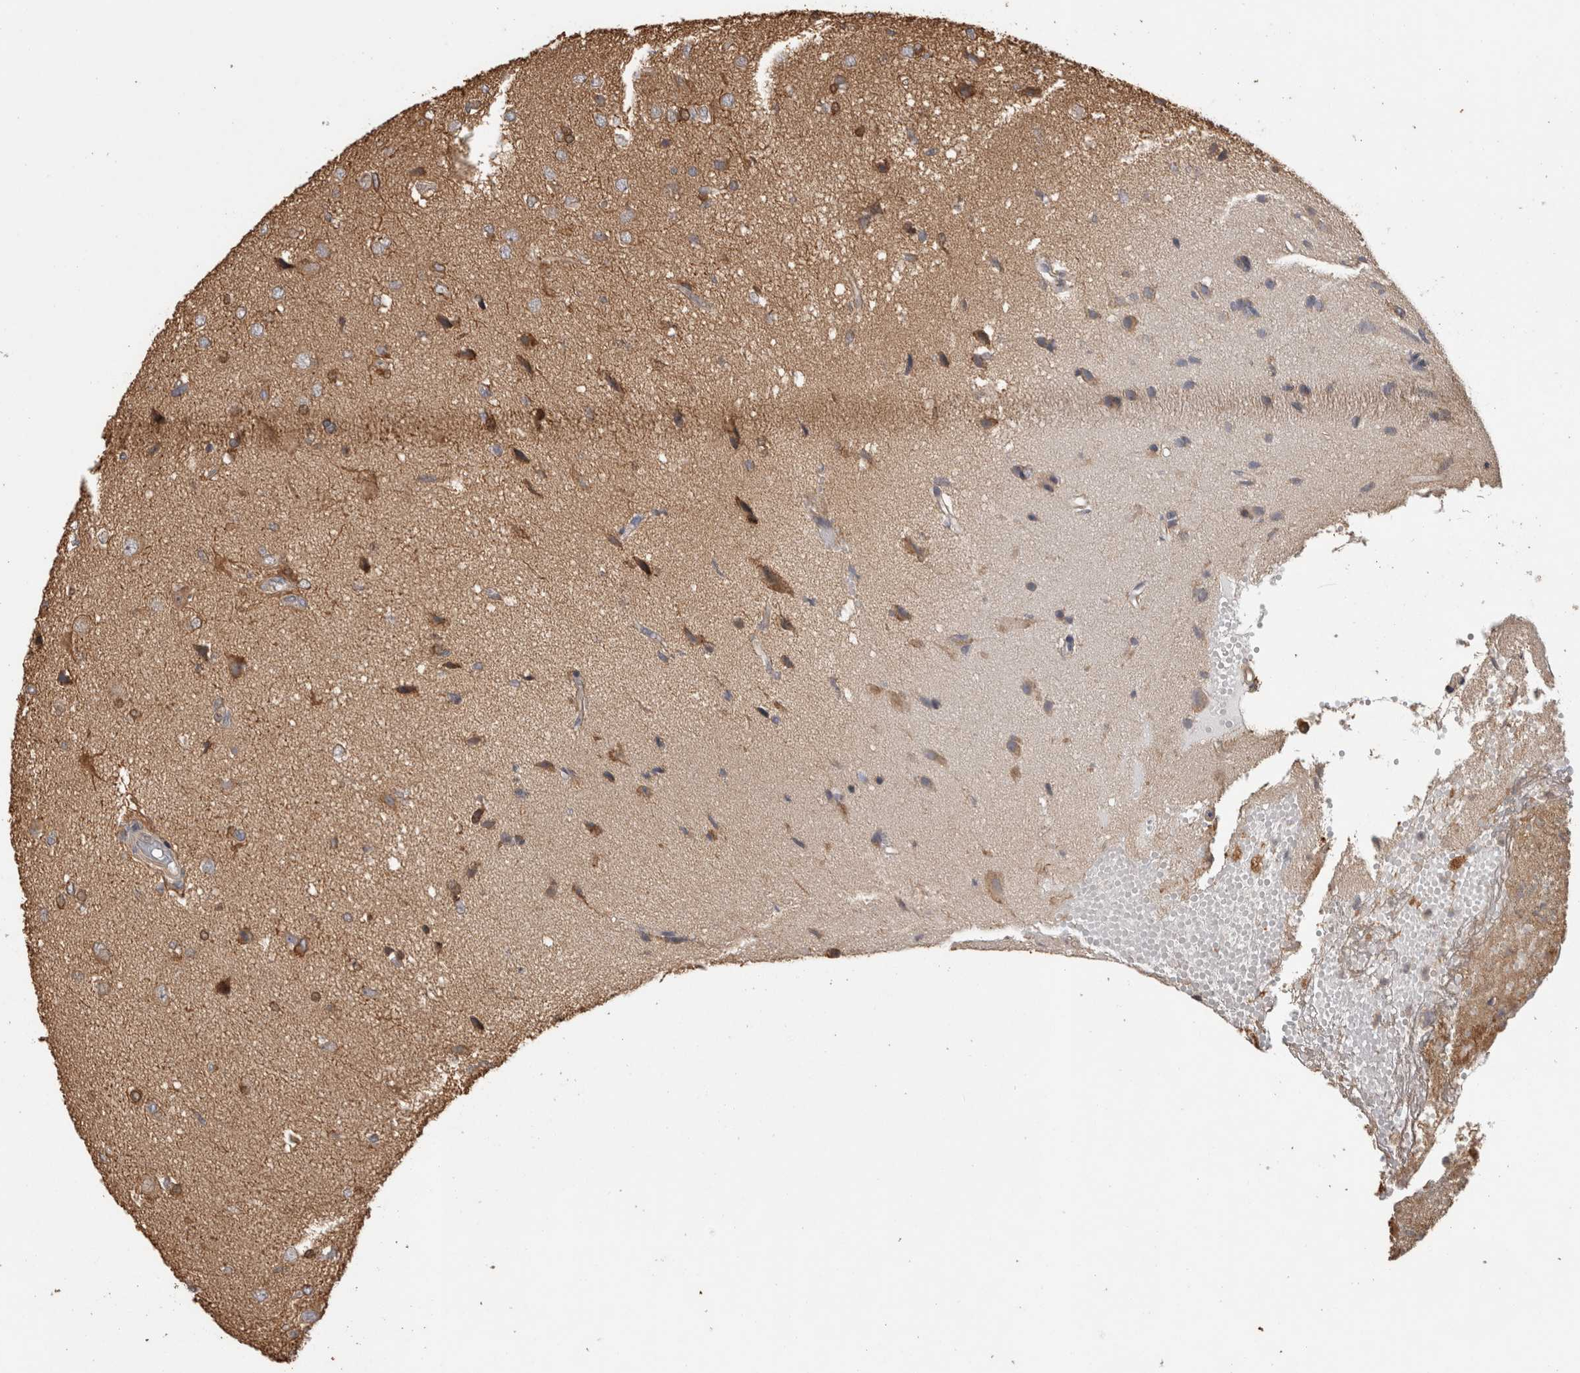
{"staining": {"intensity": "moderate", "quantity": "25%-75%", "location": "cytoplasmic/membranous"}, "tissue": "glioma", "cell_type": "Tumor cells", "image_type": "cancer", "snomed": [{"axis": "morphology", "description": "Glioma, malignant, High grade"}, {"axis": "topography", "description": "Brain"}], "caption": "This photomicrograph demonstrates immunohistochemistry staining of human glioma, with medium moderate cytoplasmic/membranous positivity in approximately 25%-75% of tumor cells.", "gene": "TBCE", "patient": {"sex": "female", "age": 59}}